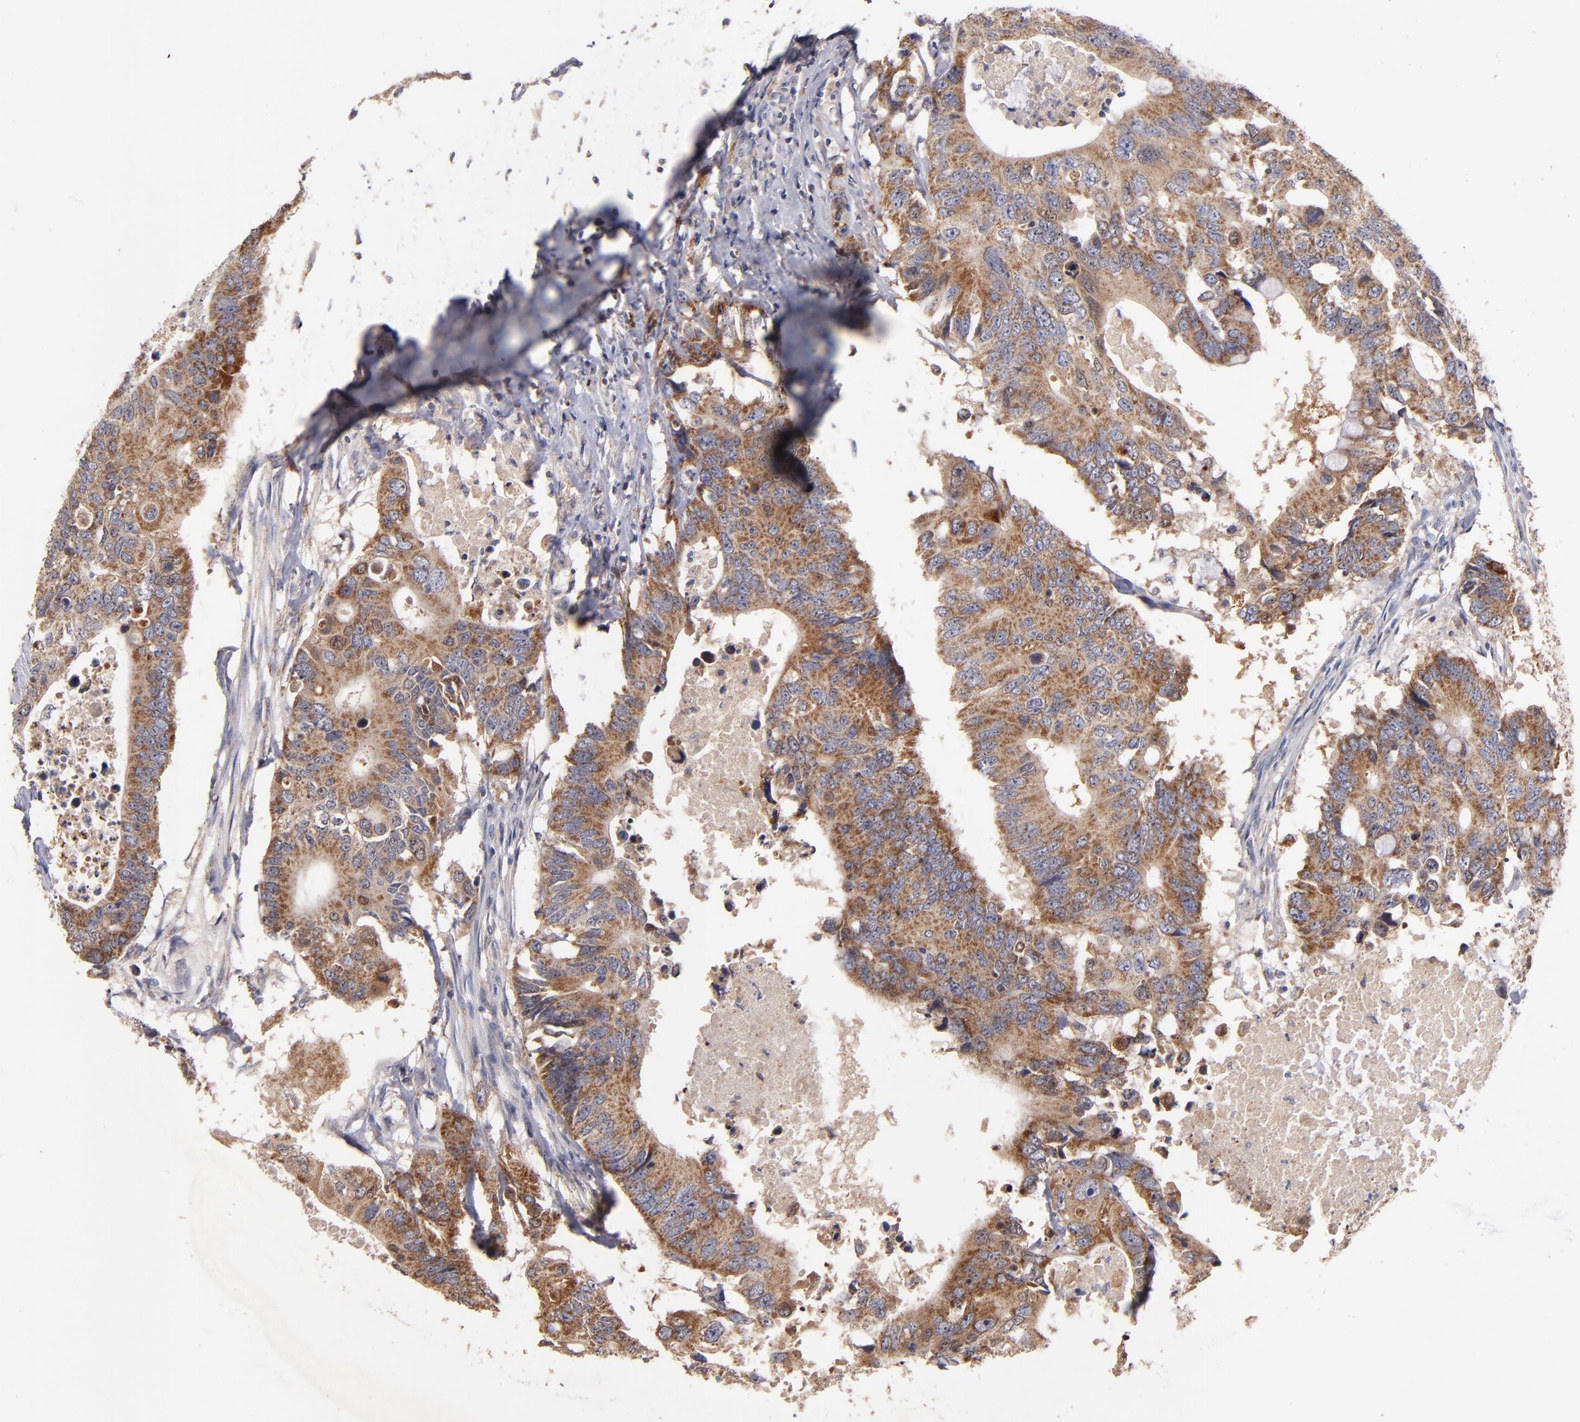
{"staining": {"intensity": "moderate", "quantity": ">75%", "location": "cytoplasmic/membranous"}, "tissue": "colorectal cancer", "cell_type": "Tumor cells", "image_type": "cancer", "snomed": [{"axis": "morphology", "description": "Adenocarcinoma, NOS"}, {"axis": "topography", "description": "Colon"}], "caption": "Protein expression analysis of human colorectal cancer reveals moderate cytoplasmic/membranous positivity in about >75% of tumor cells. (DAB (3,3'-diaminobenzidine) IHC with brightfield microscopy, high magnification).", "gene": "DIABLO", "patient": {"sex": "male", "age": 71}}